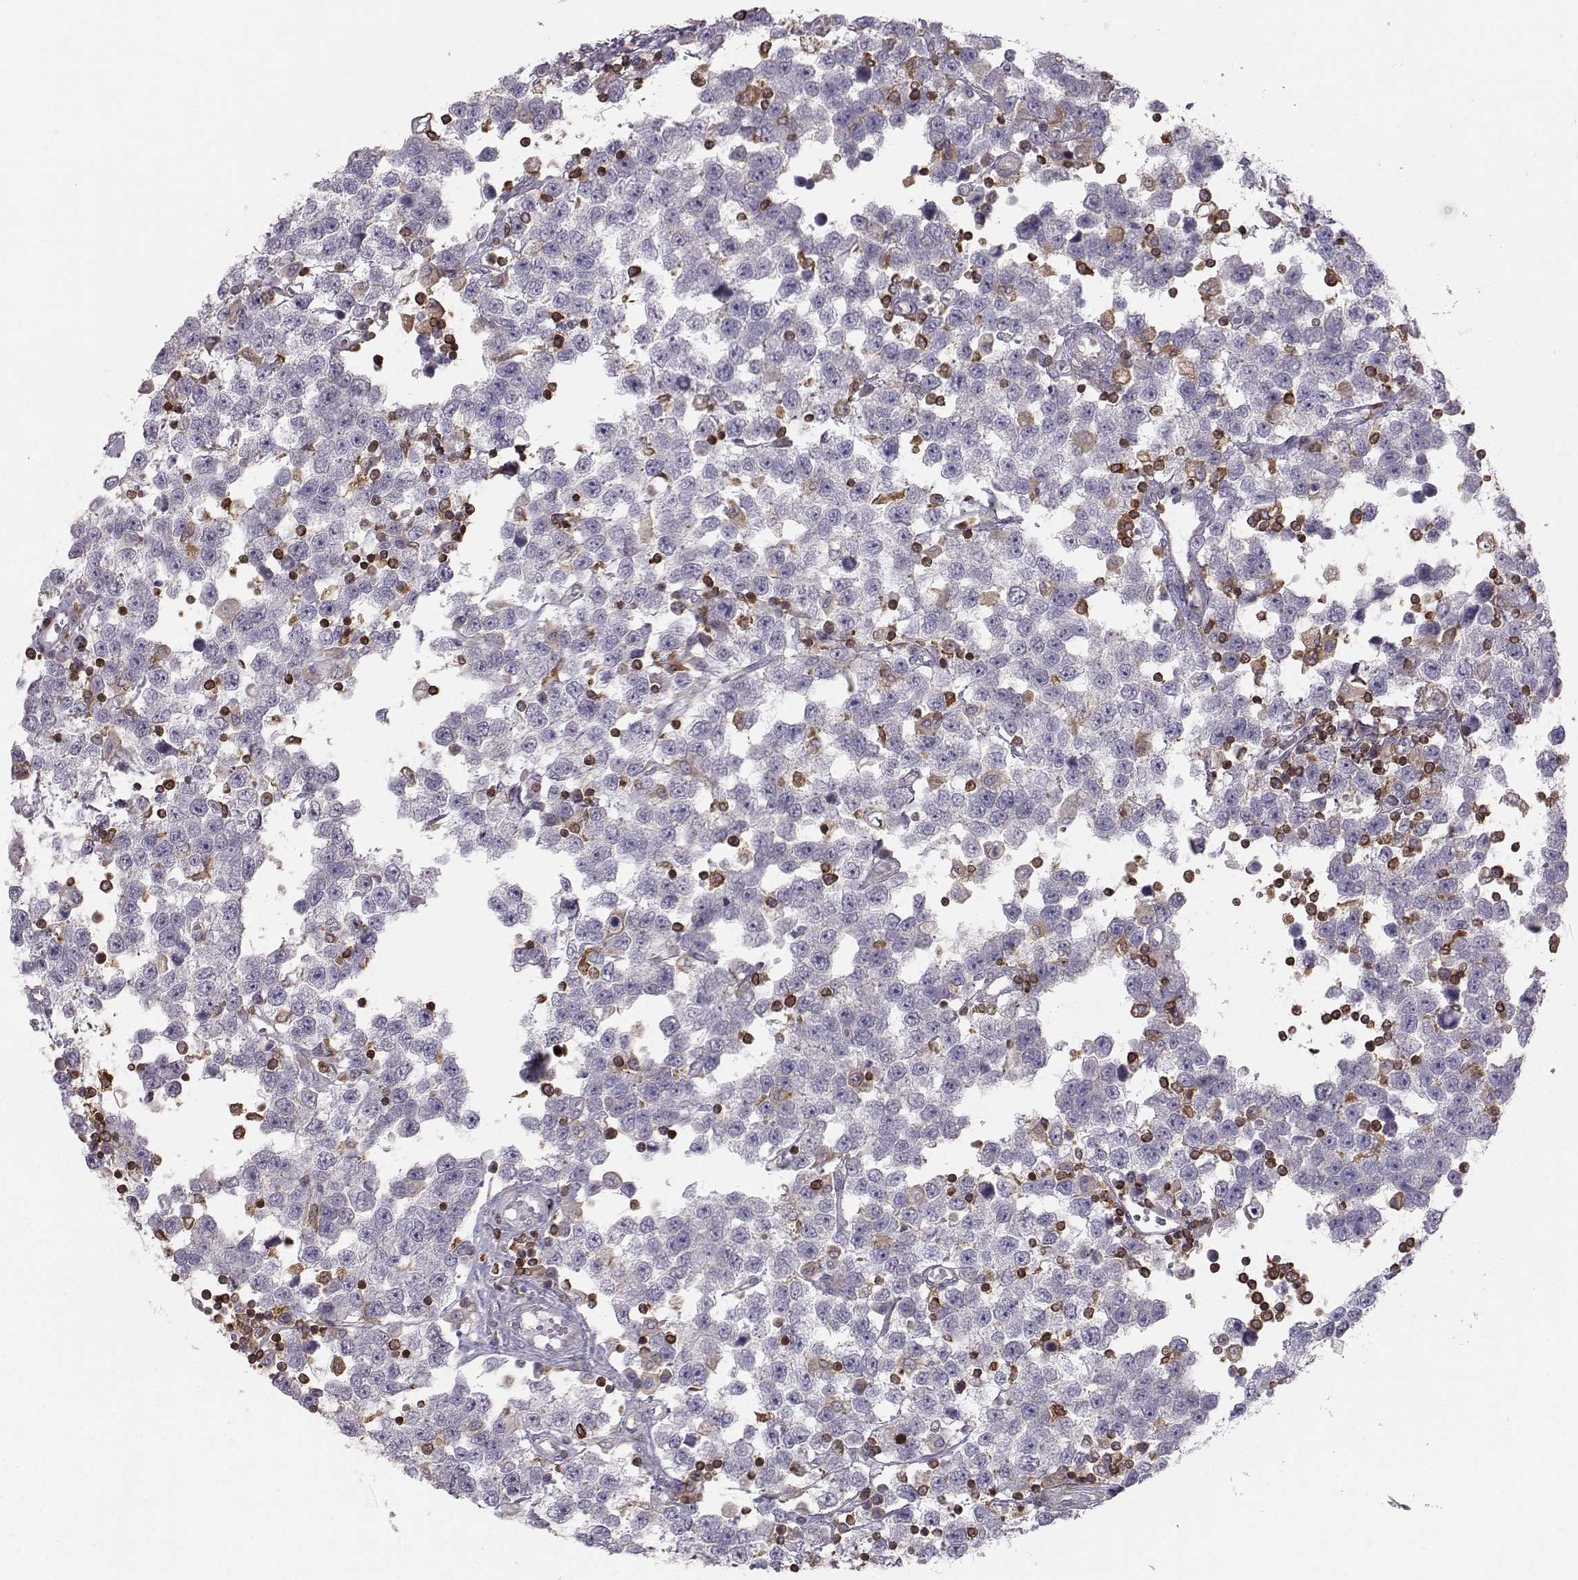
{"staining": {"intensity": "negative", "quantity": "none", "location": "none"}, "tissue": "testis cancer", "cell_type": "Tumor cells", "image_type": "cancer", "snomed": [{"axis": "morphology", "description": "Seminoma, NOS"}, {"axis": "topography", "description": "Testis"}], "caption": "Immunohistochemistry (IHC) histopathology image of neoplastic tissue: seminoma (testis) stained with DAB reveals no significant protein positivity in tumor cells. Brightfield microscopy of IHC stained with DAB (3,3'-diaminobenzidine) (brown) and hematoxylin (blue), captured at high magnification.", "gene": "ZBTB32", "patient": {"sex": "male", "age": 34}}